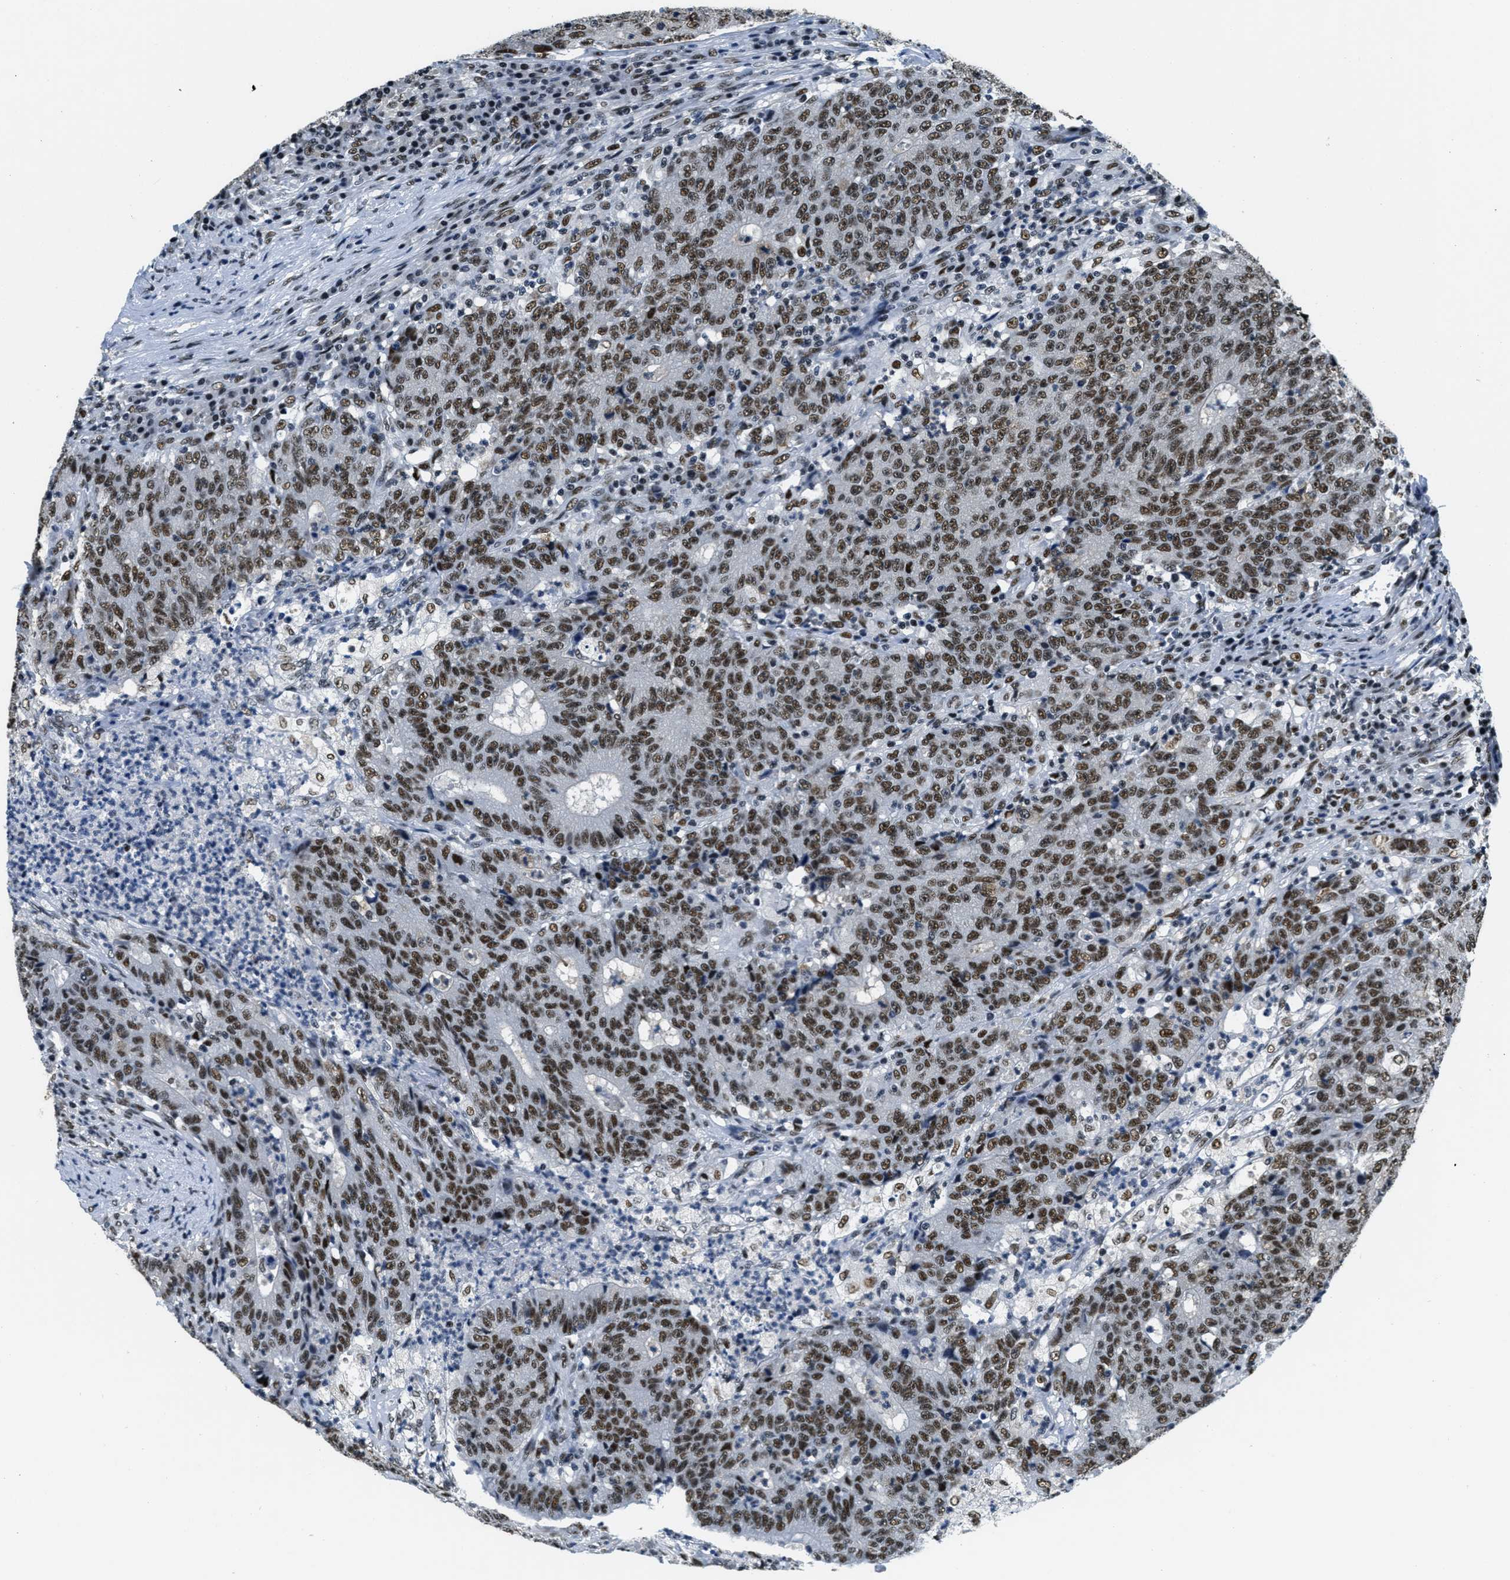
{"staining": {"intensity": "moderate", "quantity": ">75%", "location": "nuclear"}, "tissue": "colorectal cancer", "cell_type": "Tumor cells", "image_type": "cancer", "snomed": [{"axis": "morphology", "description": "Normal tissue, NOS"}, {"axis": "morphology", "description": "Adenocarcinoma, NOS"}, {"axis": "topography", "description": "Colon"}], "caption": "A micrograph showing moderate nuclear expression in approximately >75% of tumor cells in adenocarcinoma (colorectal), as visualized by brown immunohistochemical staining.", "gene": "SSB", "patient": {"sex": "female", "age": 75}}